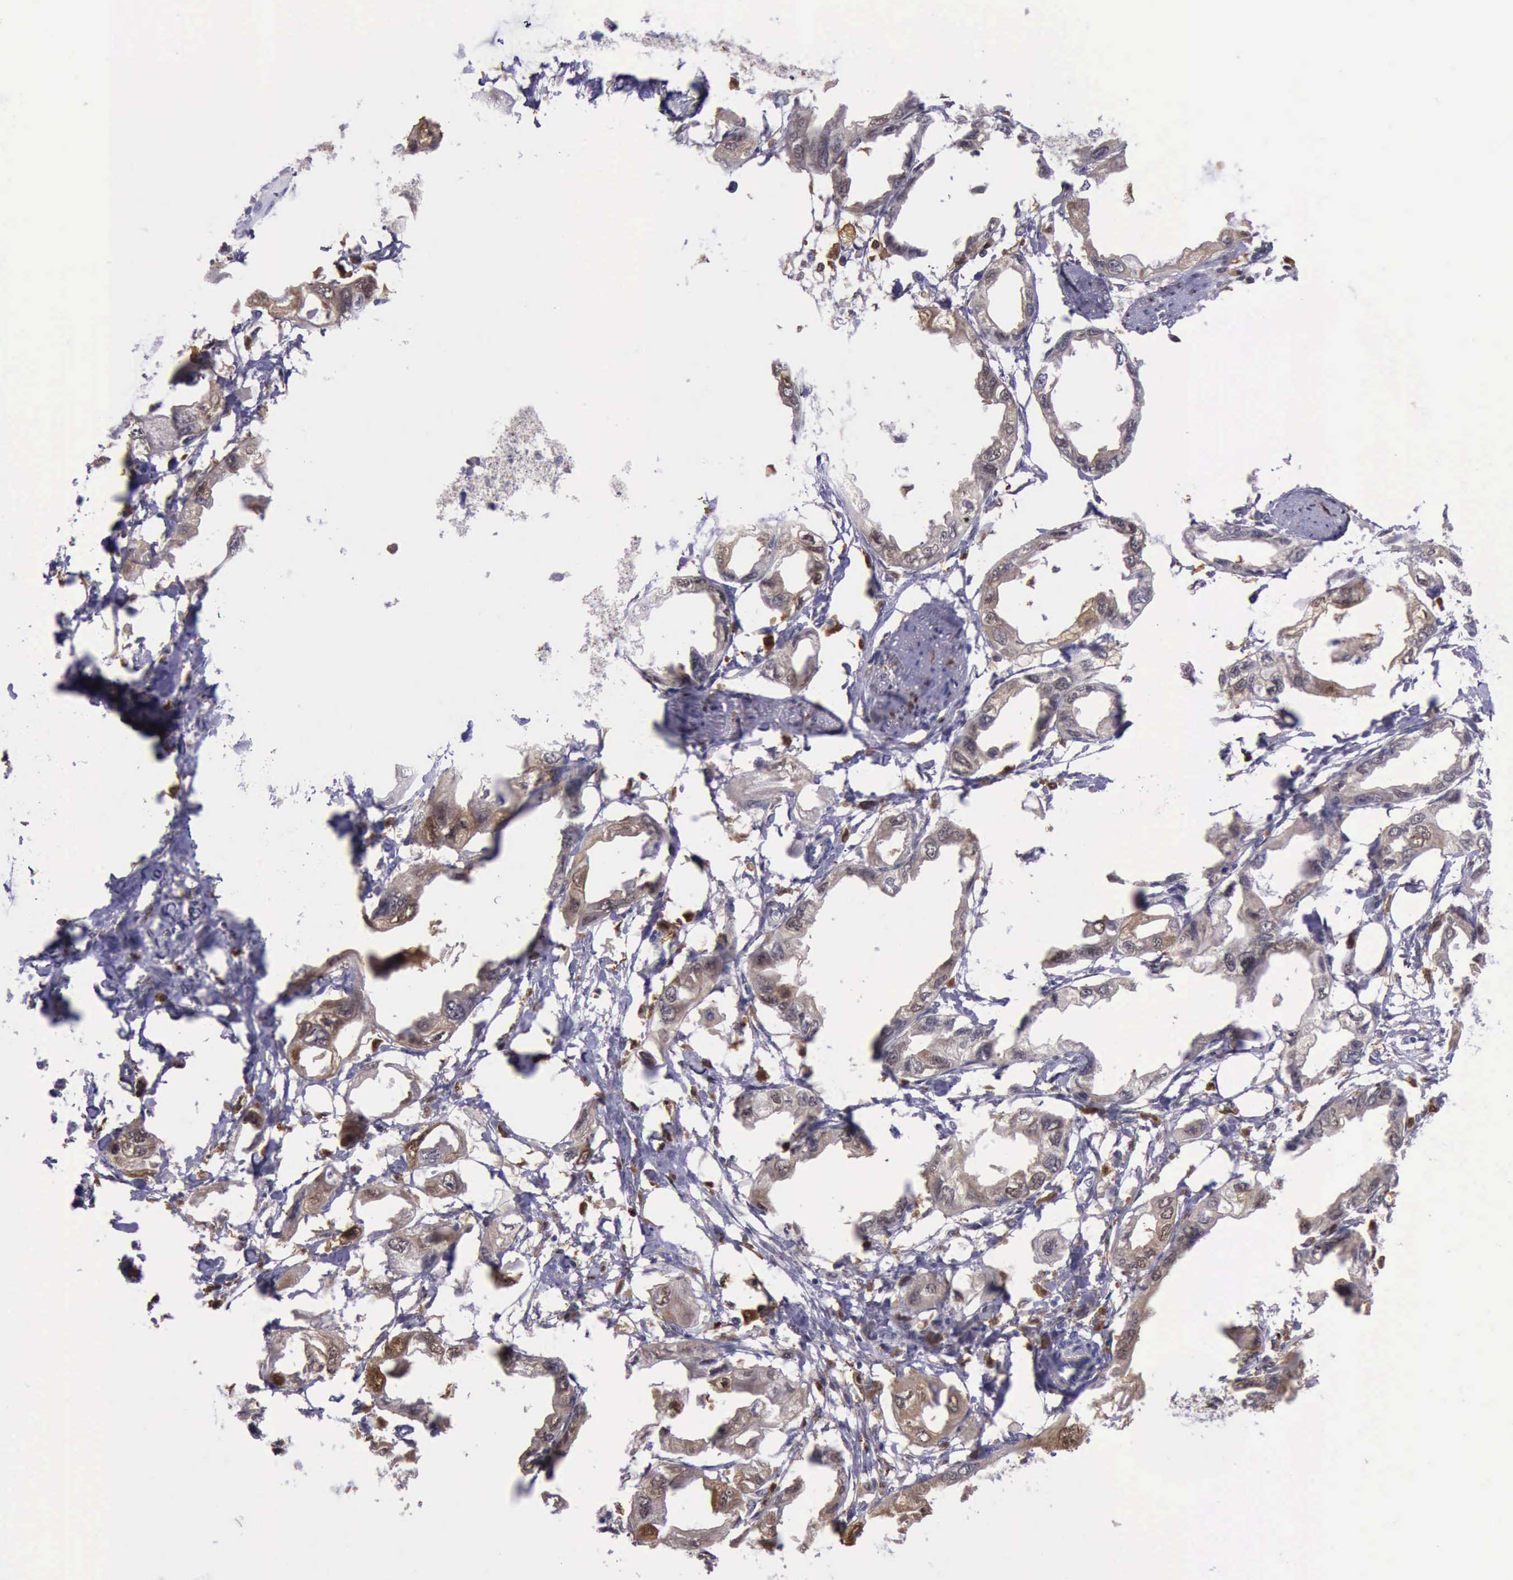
{"staining": {"intensity": "moderate", "quantity": "25%-75%", "location": "cytoplasmic/membranous,nuclear"}, "tissue": "endometrial cancer", "cell_type": "Tumor cells", "image_type": "cancer", "snomed": [{"axis": "morphology", "description": "Adenocarcinoma, NOS"}, {"axis": "topography", "description": "Endometrium"}], "caption": "The histopathology image shows immunohistochemical staining of endometrial adenocarcinoma. There is moderate cytoplasmic/membranous and nuclear positivity is appreciated in about 25%-75% of tumor cells.", "gene": "TYMP", "patient": {"sex": "female", "age": 67}}